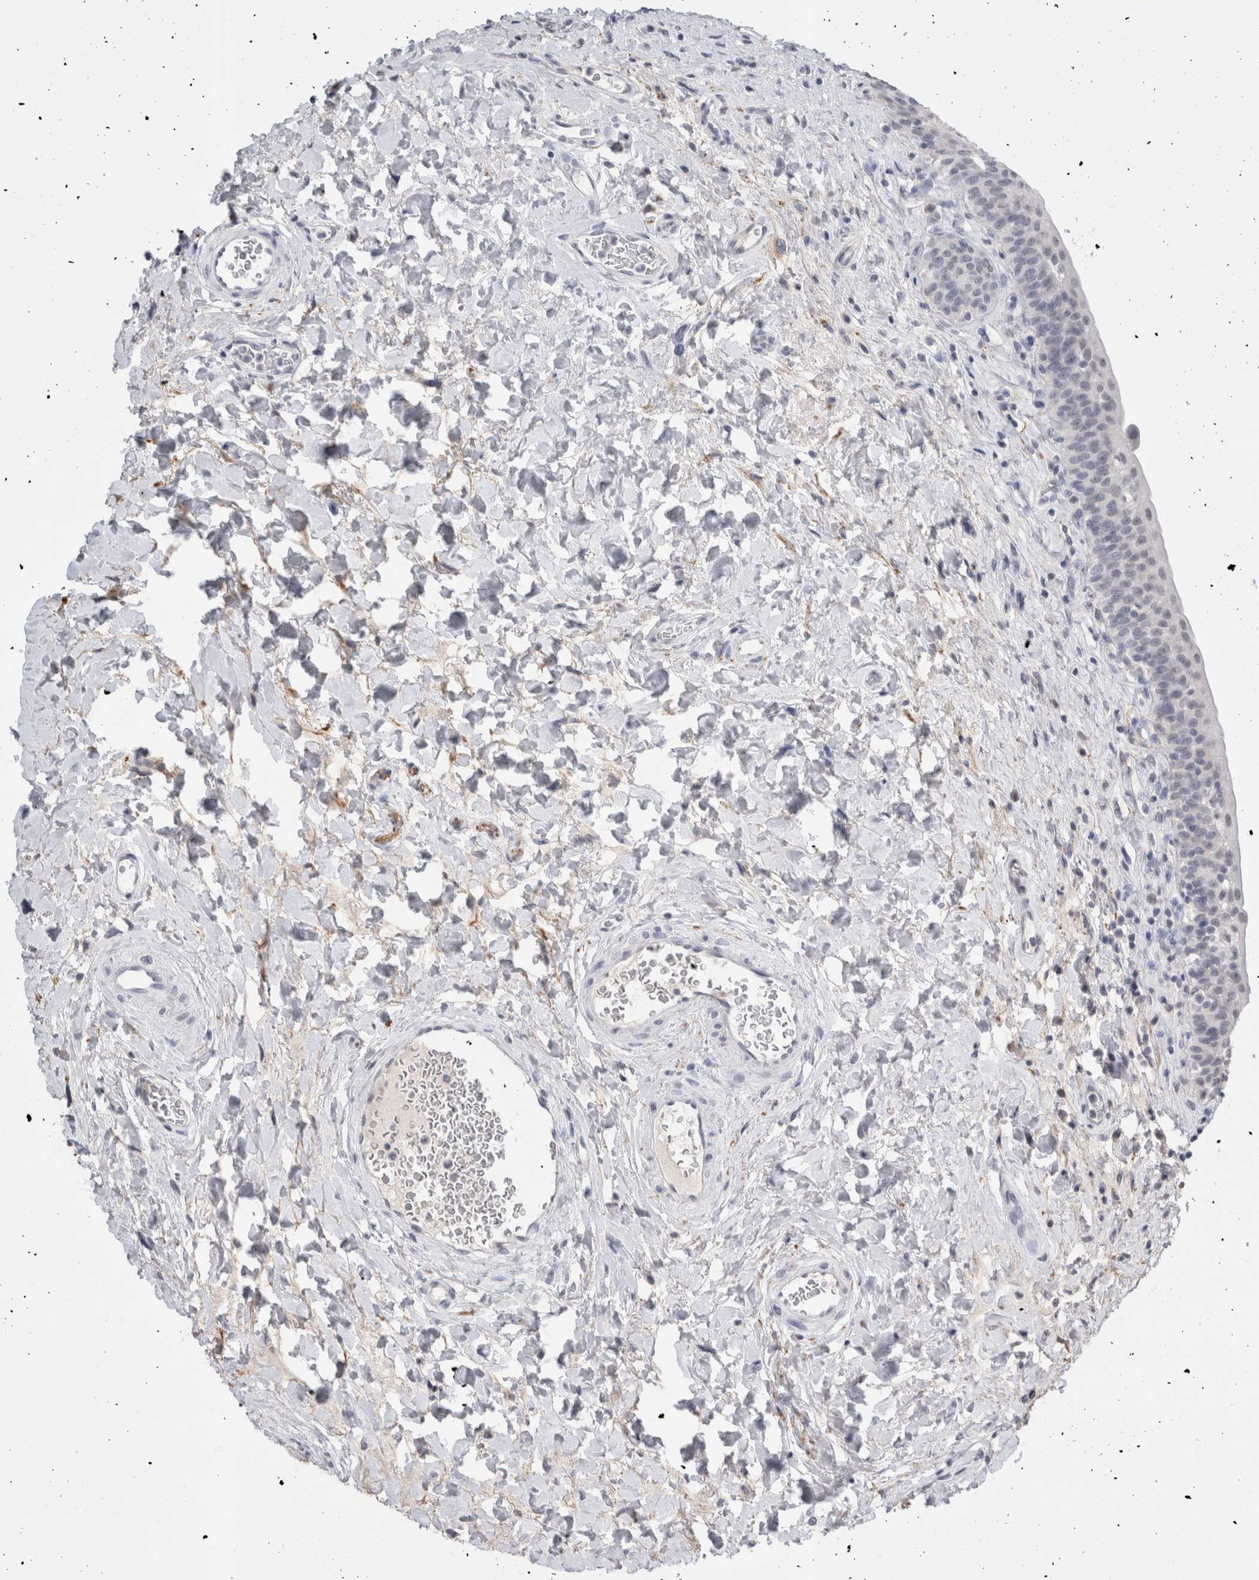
{"staining": {"intensity": "negative", "quantity": "none", "location": "none"}, "tissue": "urinary bladder", "cell_type": "Urothelial cells", "image_type": "normal", "snomed": [{"axis": "morphology", "description": "Normal tissue, NOS"}, {"axis": "topography", "description": "Urinary bladder"}], "caption": "The micrograph shows no staining of urothelial cells in unremarkable urinary bladder. (DAB IHC visualized using brightfield microscopy, high magnification).", "gene": "CADM3", "patient": {"sex": "male", "age": 83}}